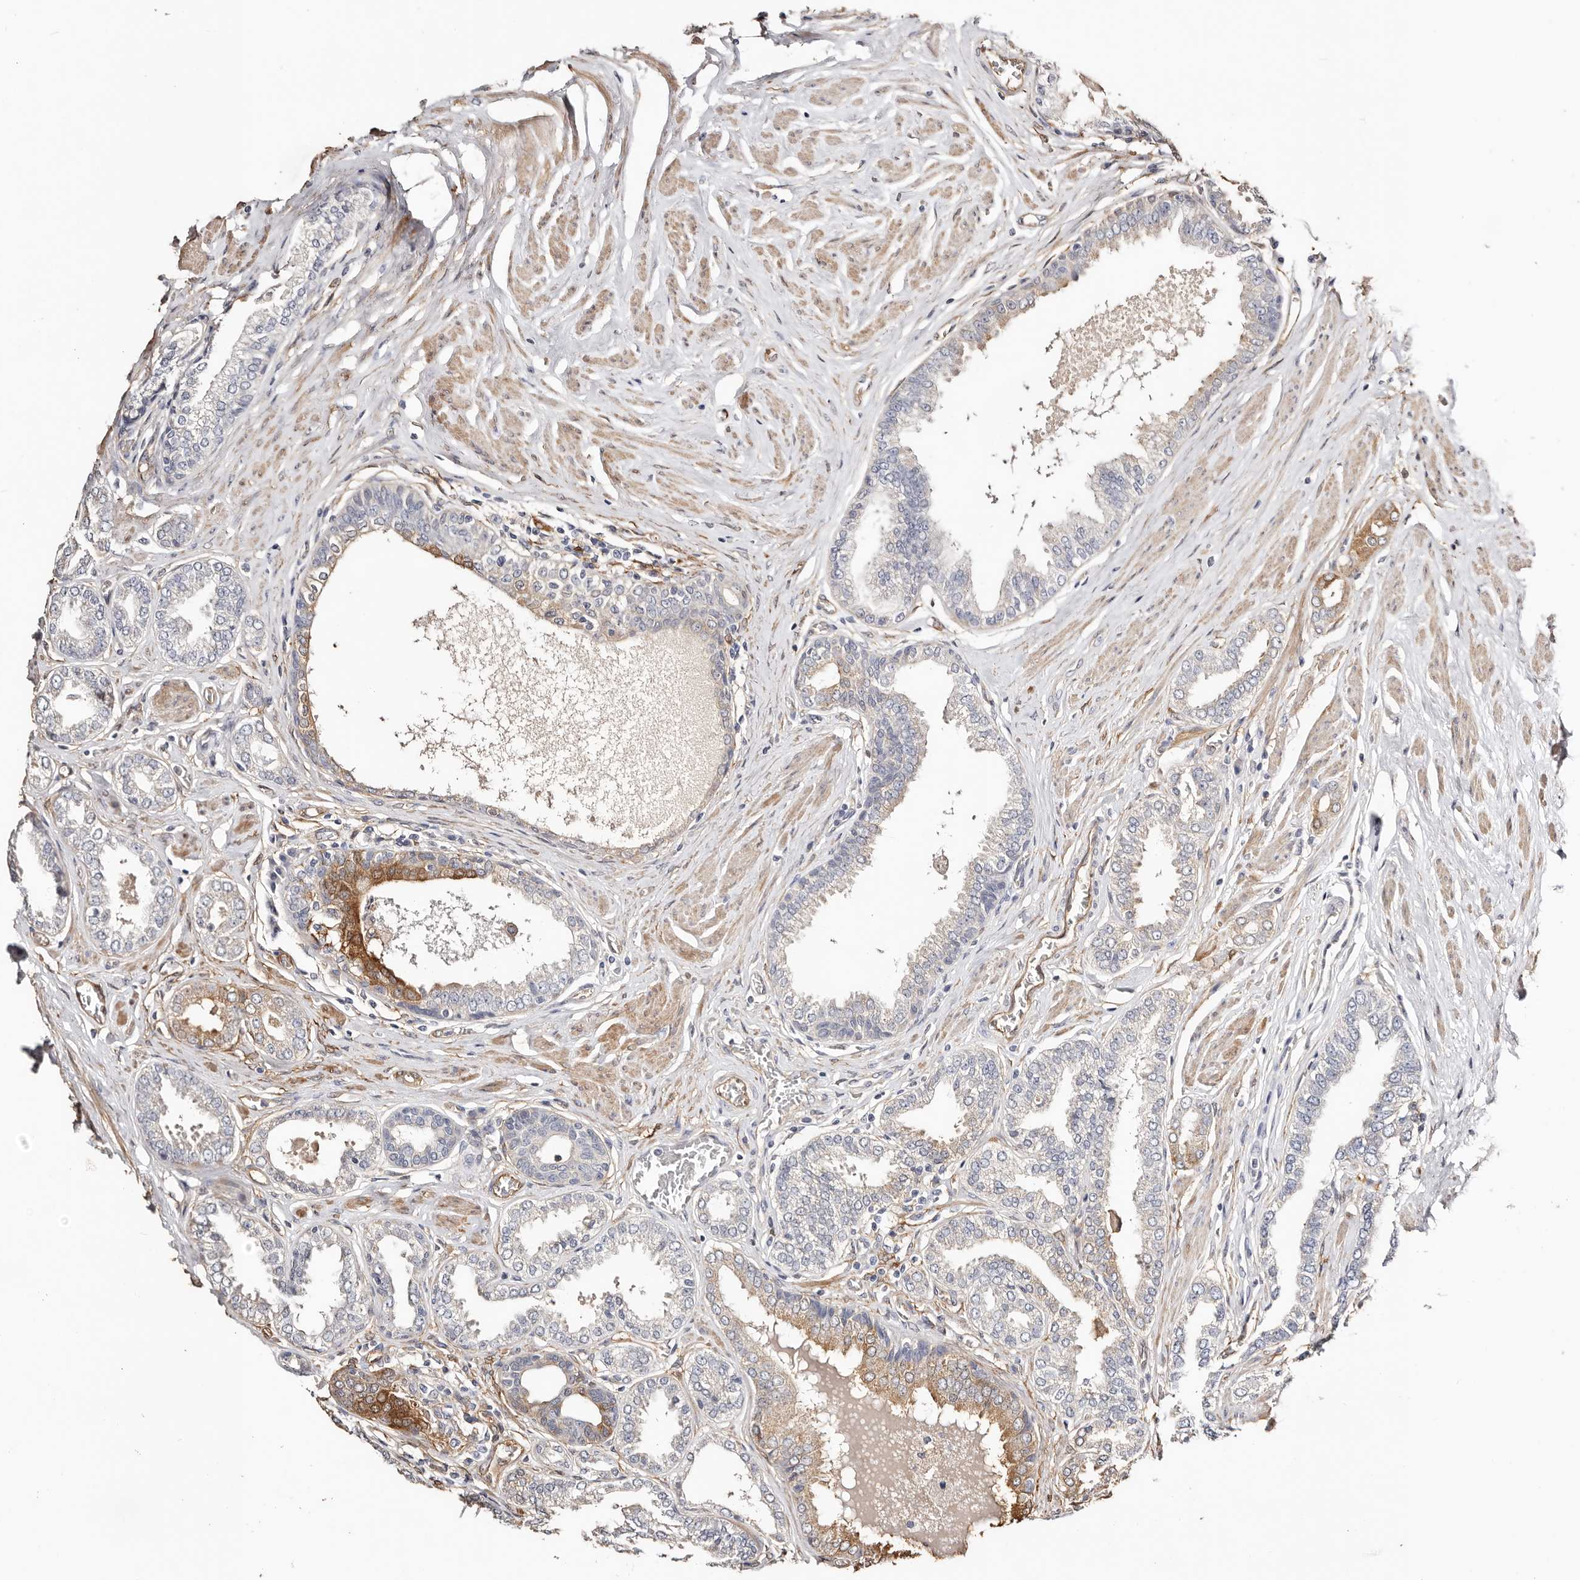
{"staining": {"intensity": "moderate", "quantity": "<25%", "location": "cytoplasmic/membranous"}, "tissue": "prostate cancer", "cell_type": "Tumor cells", "image_type": "cancer", "snomed": [{"axis": "morphology", "description": "Adenocarcinoma, Low grade"}, {"axis": "topography", "description": "Prostate"}], "caption": "Tumor cells exhibit moderate cytoplasmic/membranous positivity in approximately <25% of cells in prostate cancer (low-grade adenocarcinoma). The staining is performed using DAB (3,3'-diaminobenzidine) brown chromogen to label protein expression. The nuclei are counter-stained blue using hematoxylin.", "gene": "TGM2", "patient": {"sex": "male", "age": 63}}